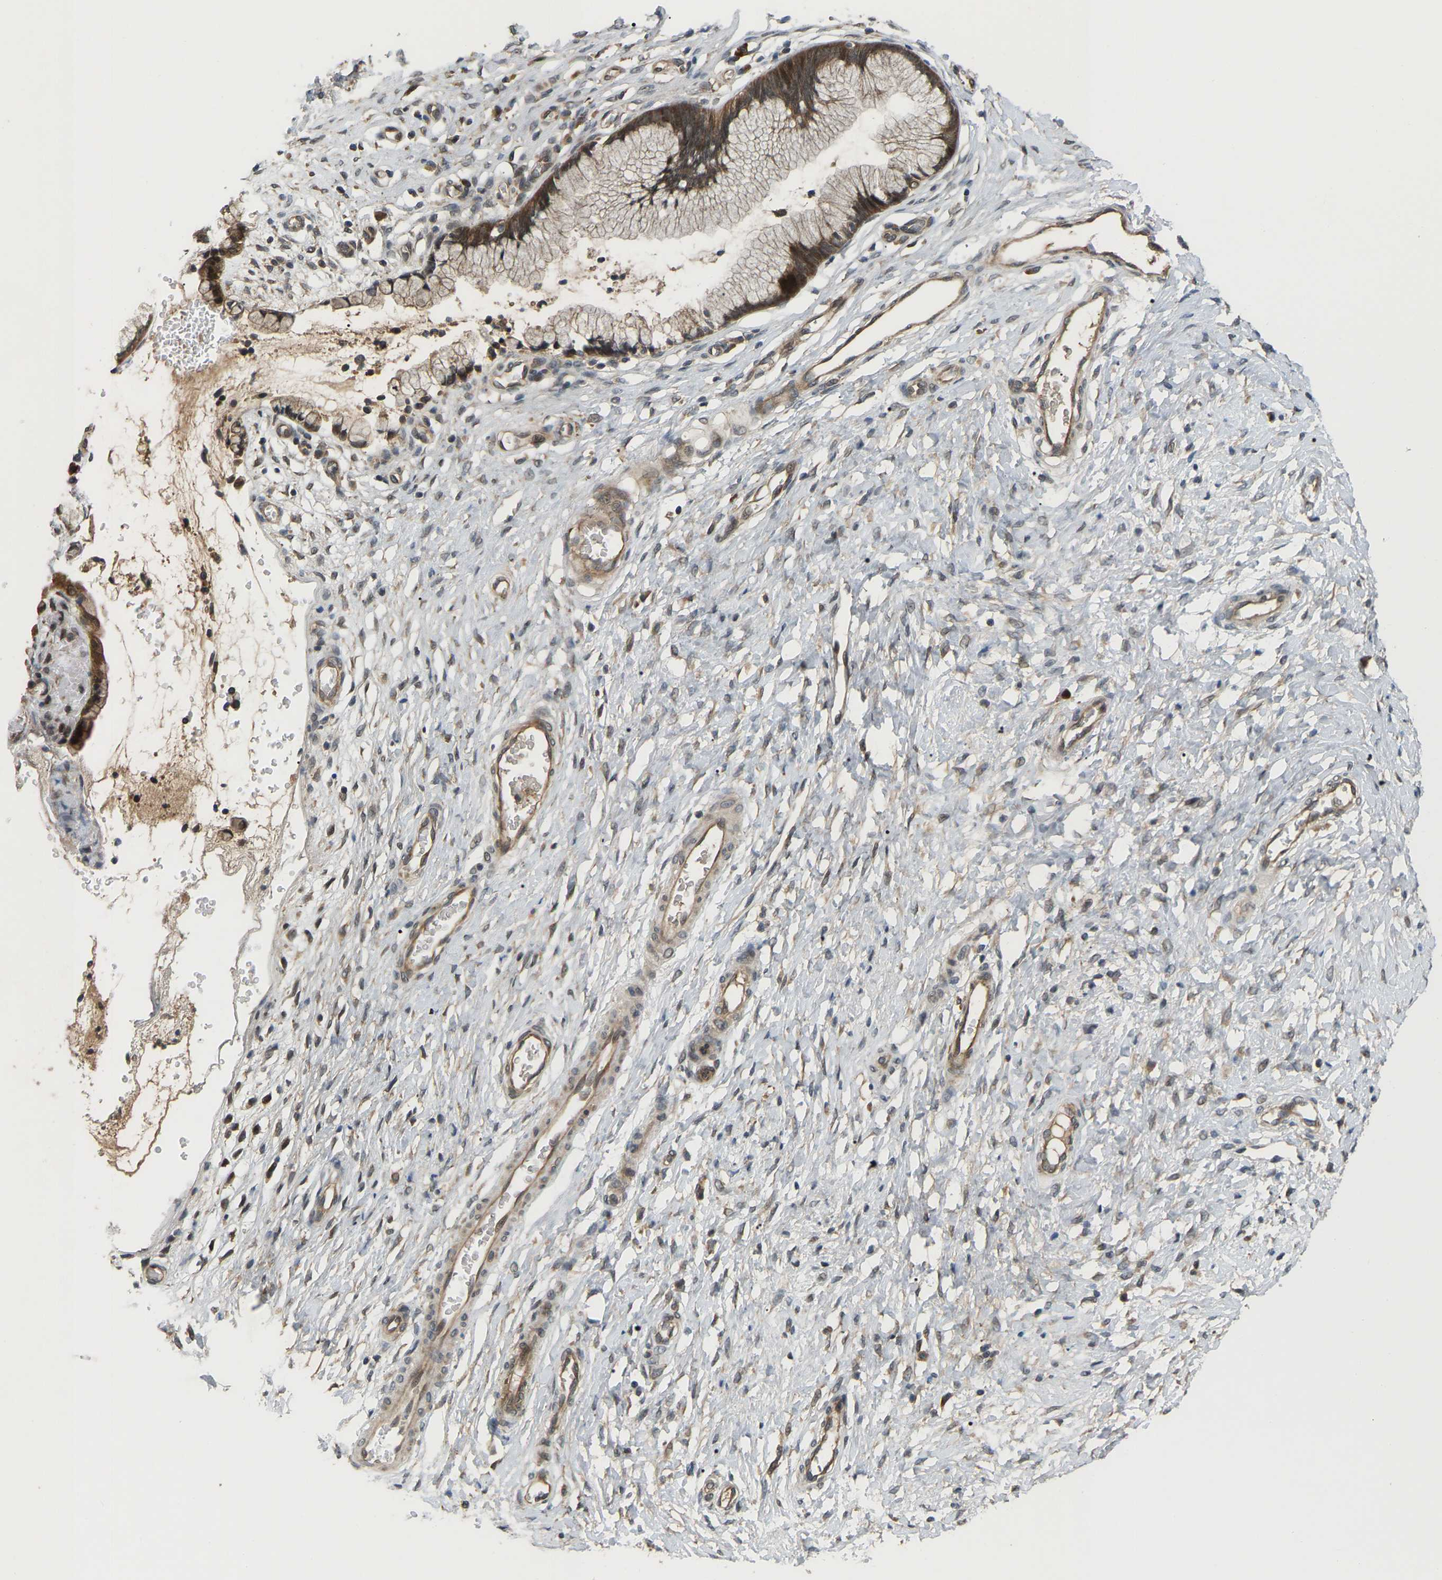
{"staining": {"intensity": "moderate", "quantity": ">75%", "location": "cytoplasmic/membranous"}, "tissue": "cervix", "cell_type": "Glandular cells", "image_type": "normal", "snomed": [{"axis": "morphology", "description": "Normal tissue, NOS"}, {"axis": "topography", "description": "Cervix"}], "caption": "Immunohistochemical staining of unremarkable cervix exhibits >75% levels of moderate cytoplasmic/membranous protein positivity in about >75% of glandular cells. The protein is shown in brown color, while the nuclei are stained blue.", "gene": "CROT", "patient": {"sex": "female", "age": 55}}